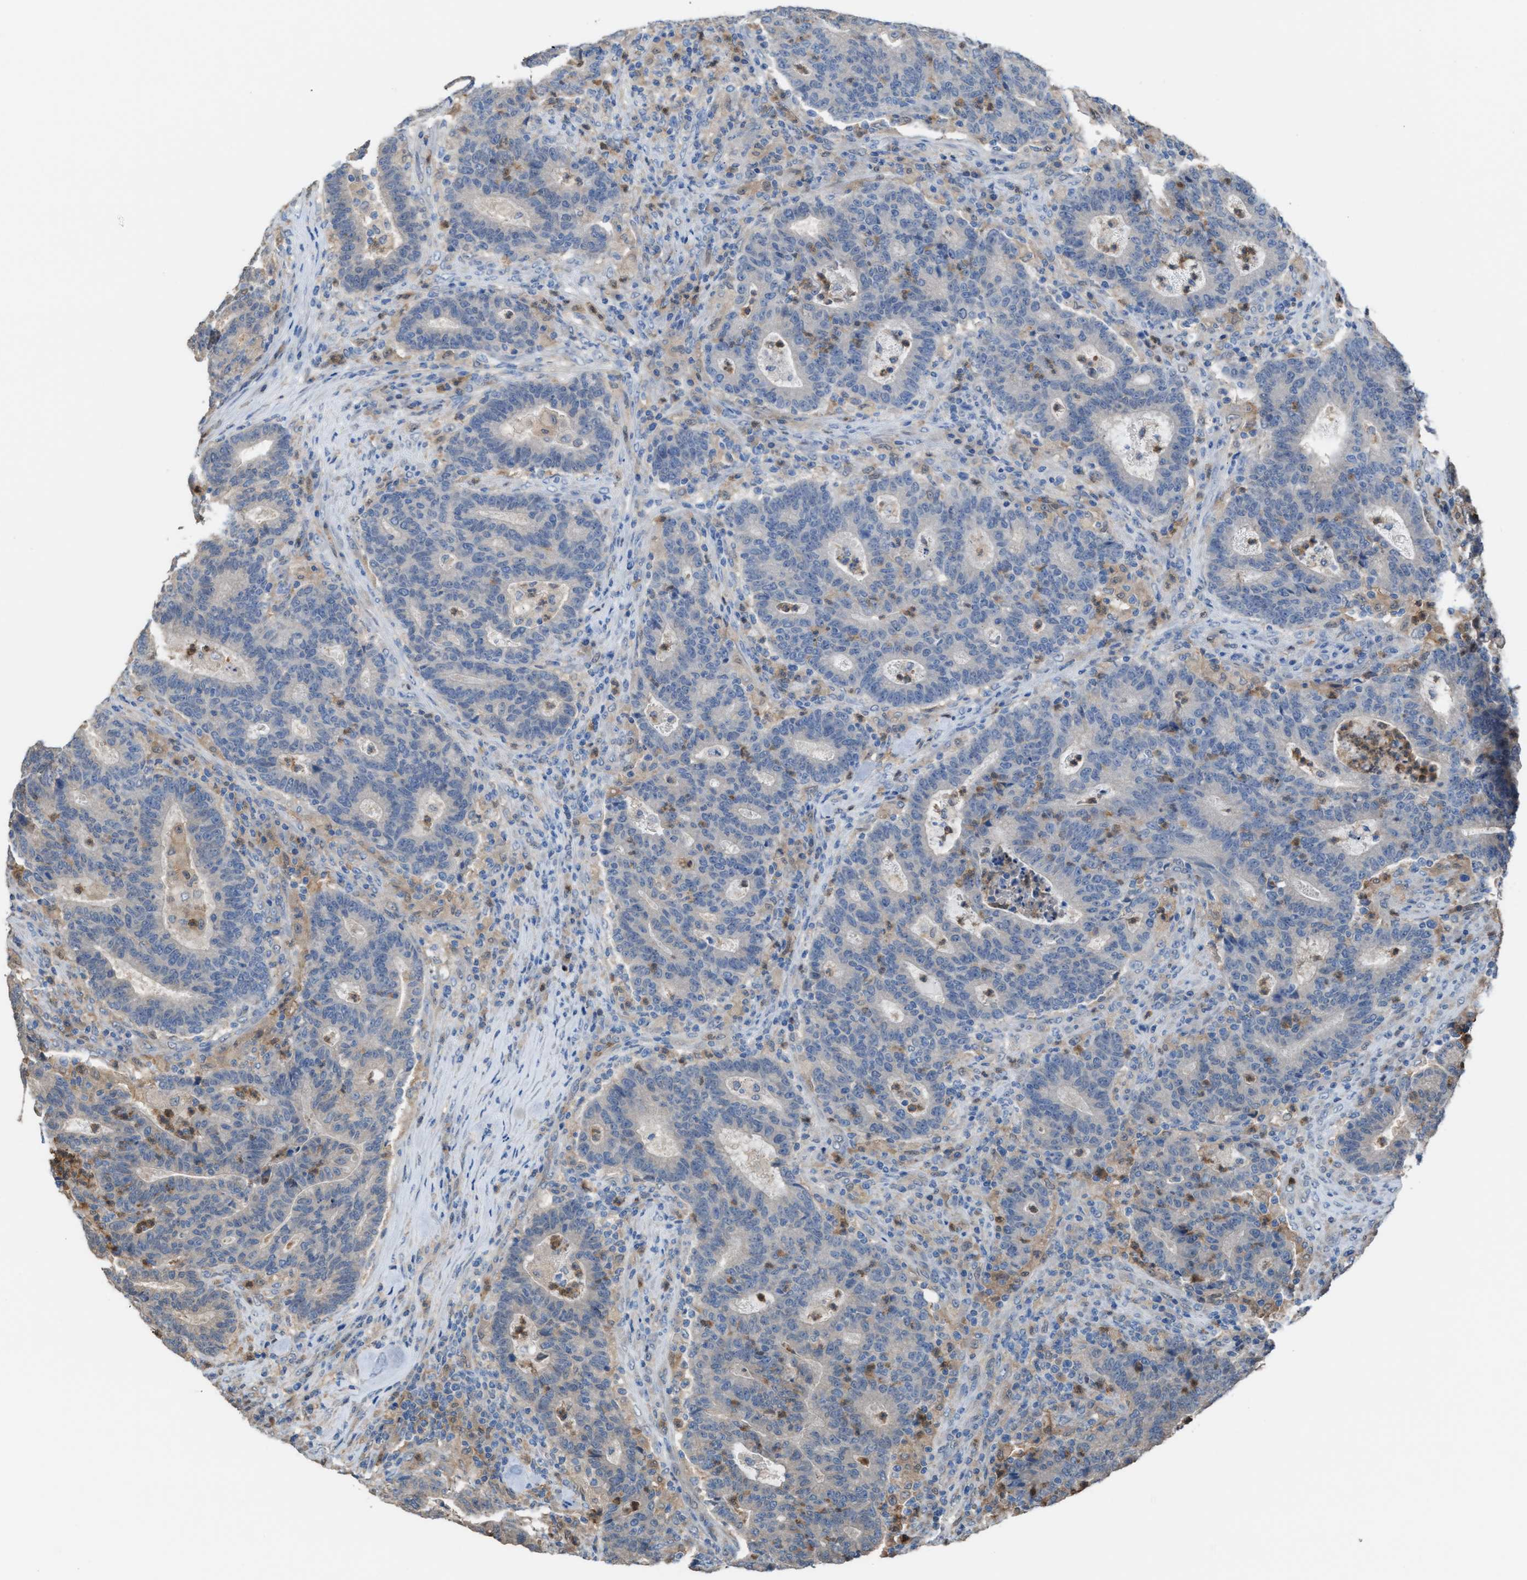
{"staining": {"intensity": "negative", "quantity": "none", "location": "none"}, "tissue": "colorectal cancer", "cell_type": "Tumor cells", "image_type": "cancer", "snomed": [{"axis": "morphology", "description": "Adenocarcinoma, NOS"}, {"axis": "topography", "description": "Colon"}], "caption": "Immunohistochemical staining of colorectal adenocarcinoma shows no significant expression in tumor cells. (DAB (3,3'-diaminobenzidine) immunohistochemistry (IHC) visualized using brightfield microscopy, high magnification).", "gene": "NQO2", "patient": {"sex": "female", "age": 75}}